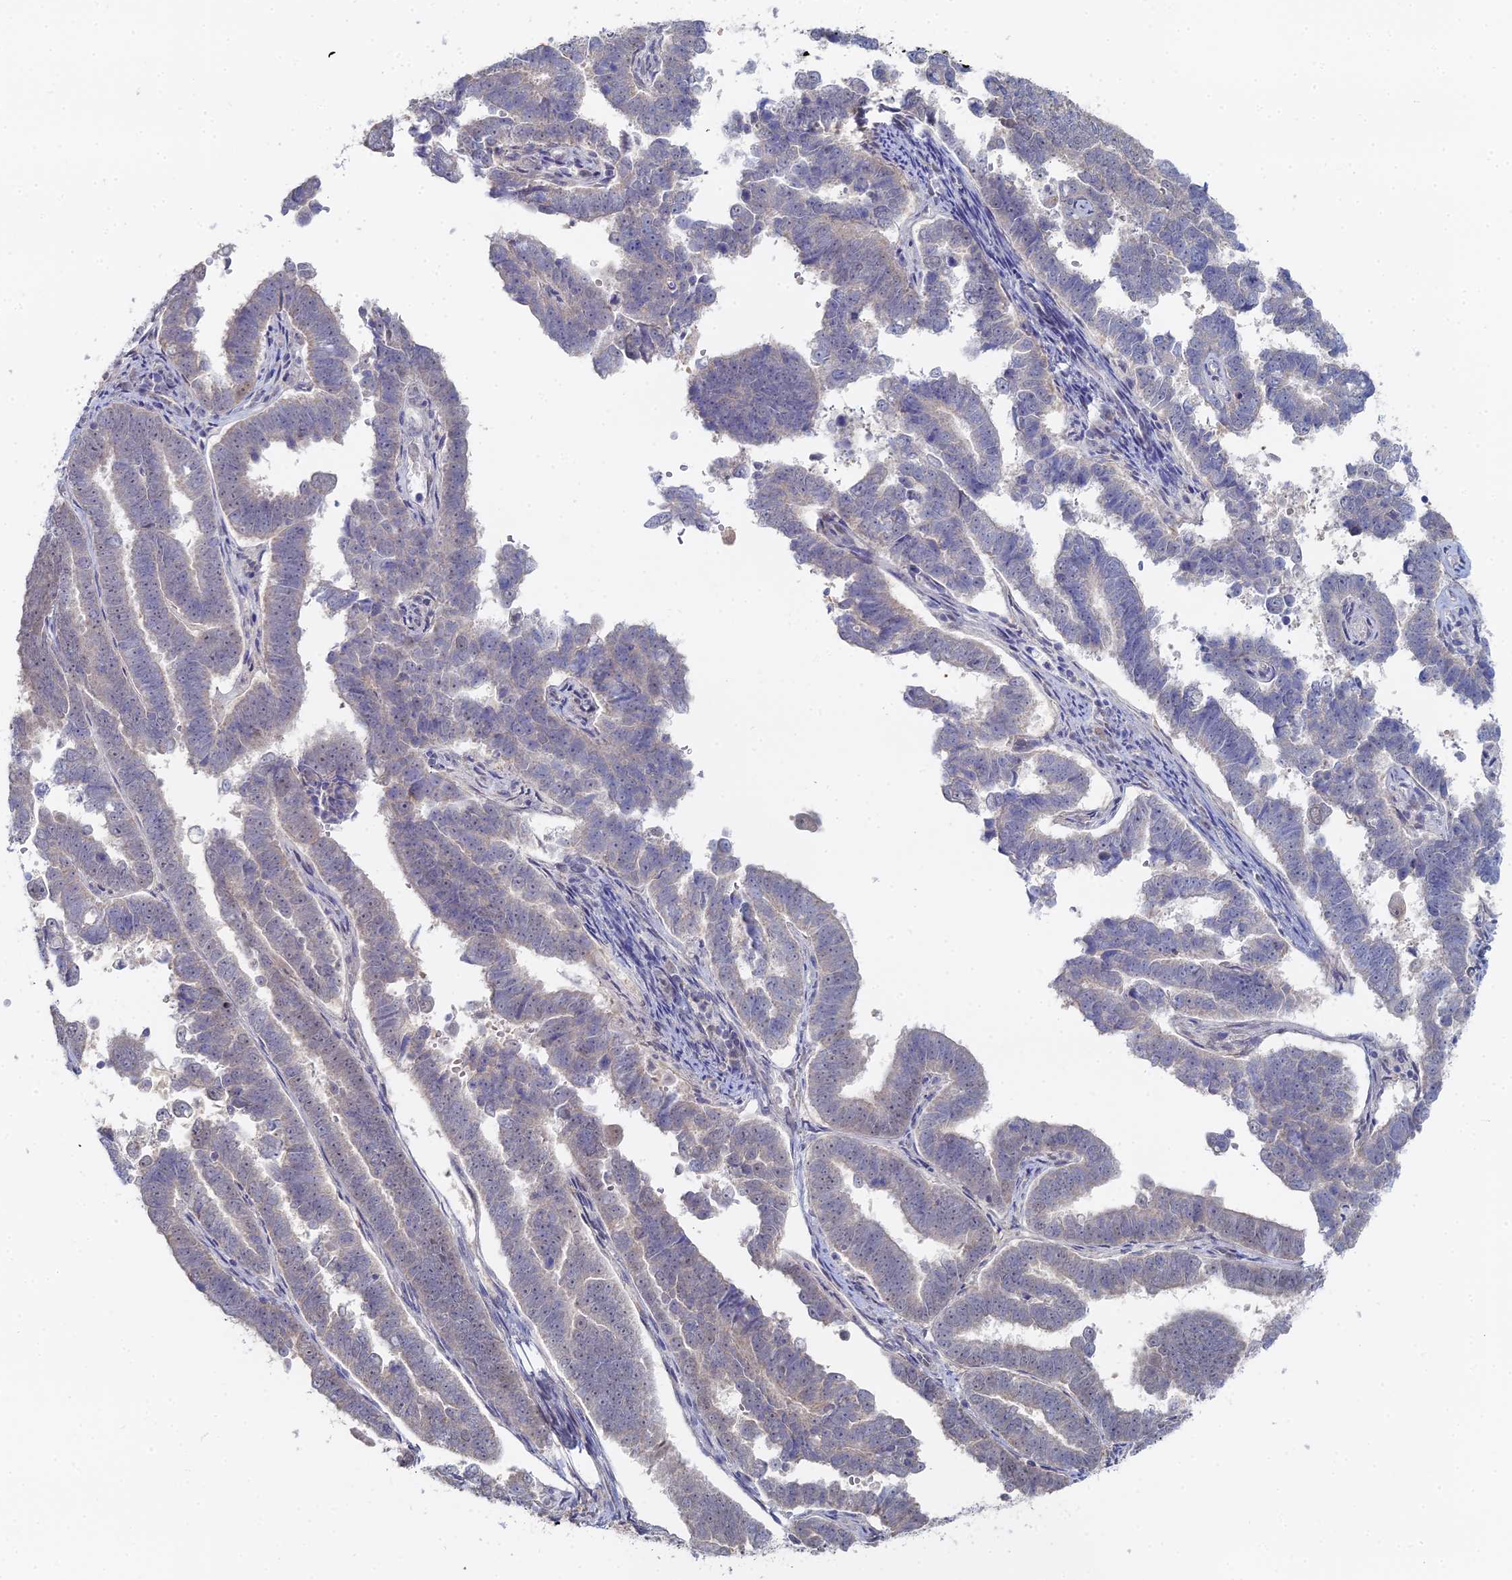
{"staining": {"intensity": "negative", "quantity": "none", "location": "none"}, "tissue": "endometrial cancer", "cell_type": "Tumor cells", "image_type": "cancer", "snomed": [{"axis": "morphology", "description": "Adenocarcinoma, NOS"}, {"axis": "topography", "description": "Endometrium"}], "caption": "Micrograph shows no protein expression in tumor cells of endometrial cancer tissue.", "gene": "THAP4", "patient": {"sex": "female", "age": 75}}